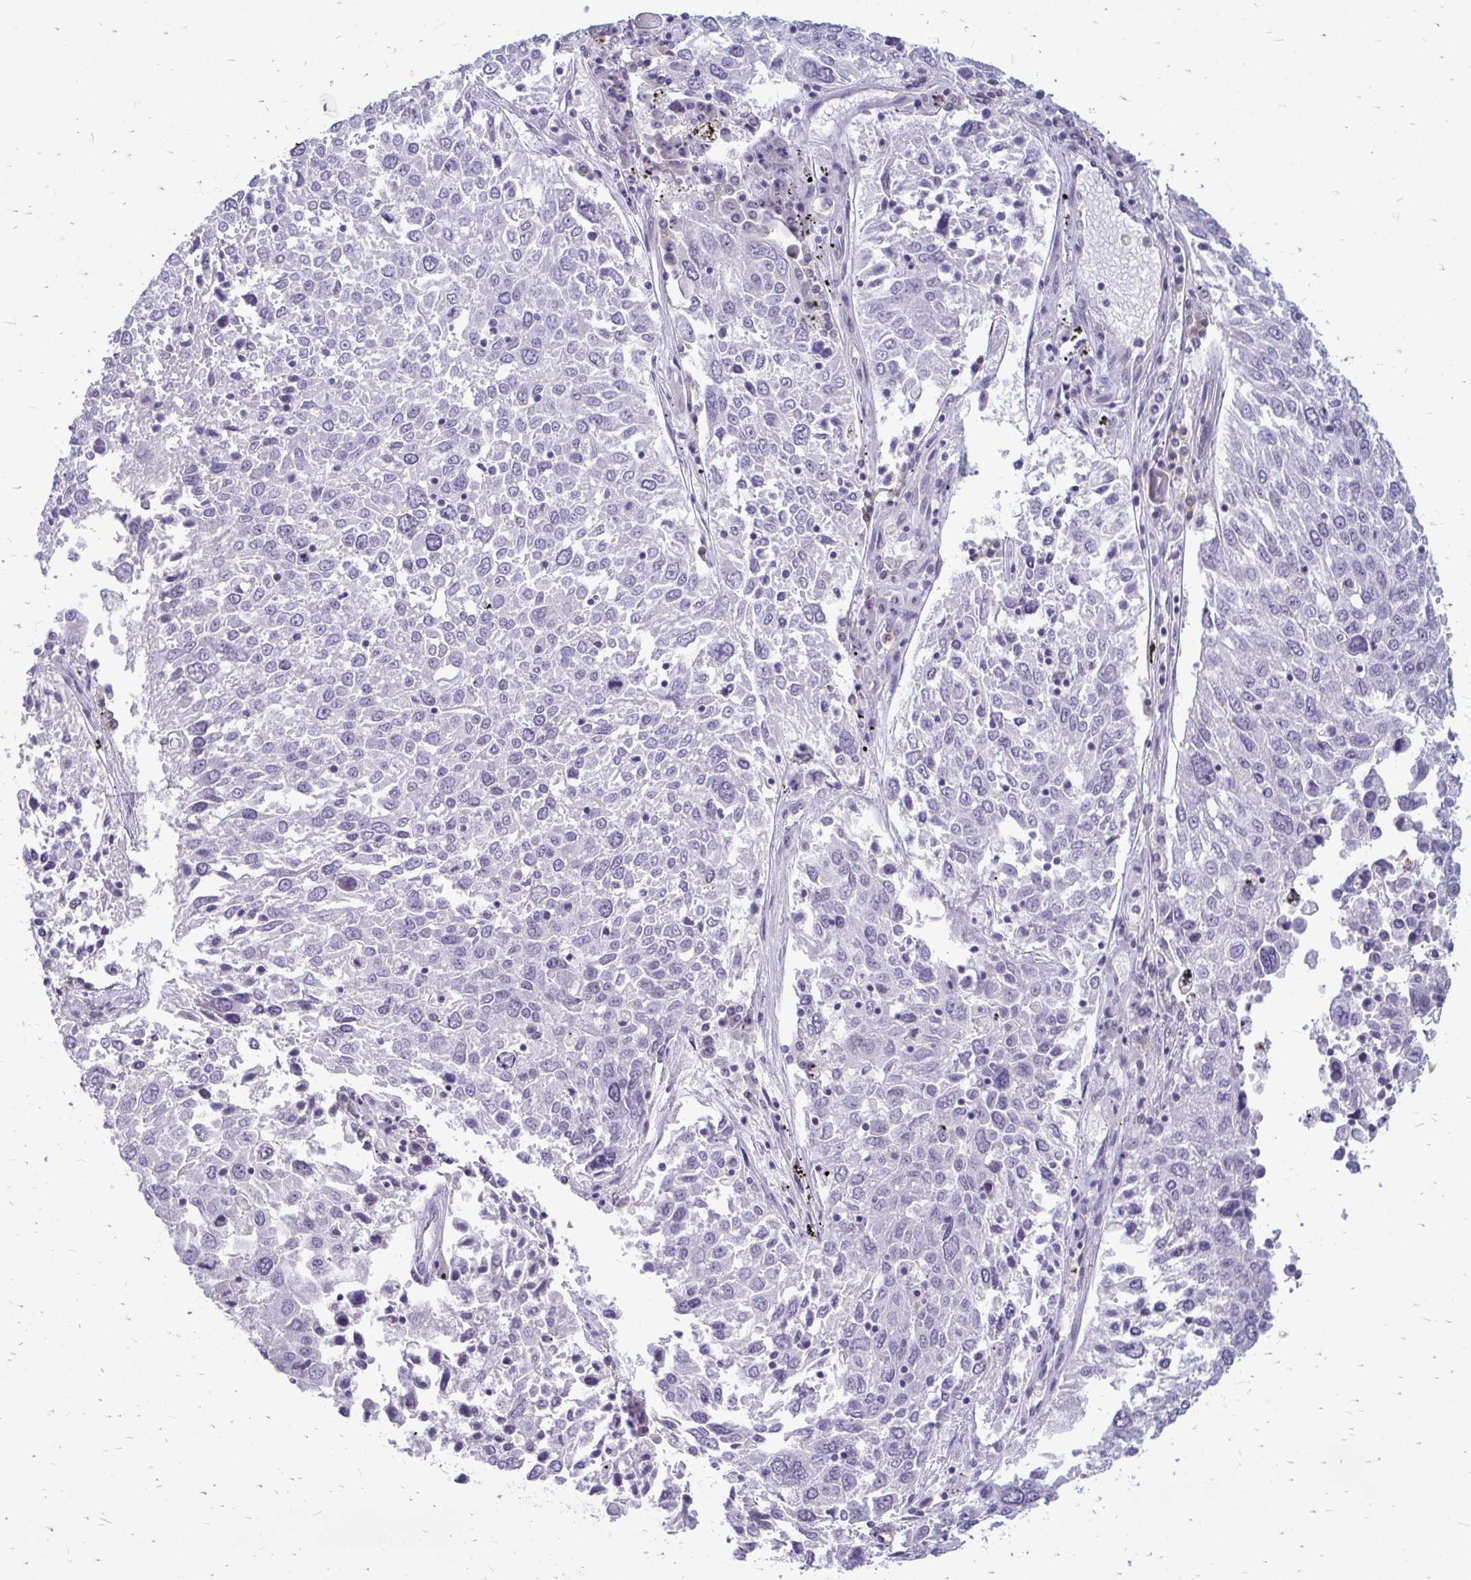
{"staining": {"intensity": "negative", "quantity": "none", "location": "none"}, "tissue": "lung cancer", "cell_type": "Tumor cells", "image_type": "cancer", "snomed": [{"axis": "morphology", "description": "Squamous cell carcinoma, NOS"}, {"axis": "topography", "description": "Lung"}], "caption": "Immunohistochemical staining of lung cancer (squamous cell carcinoma) displays no significant positivity in tumor cells.", "gene": "ACSL5", "patient": {"sex": "male", "age": 65}}